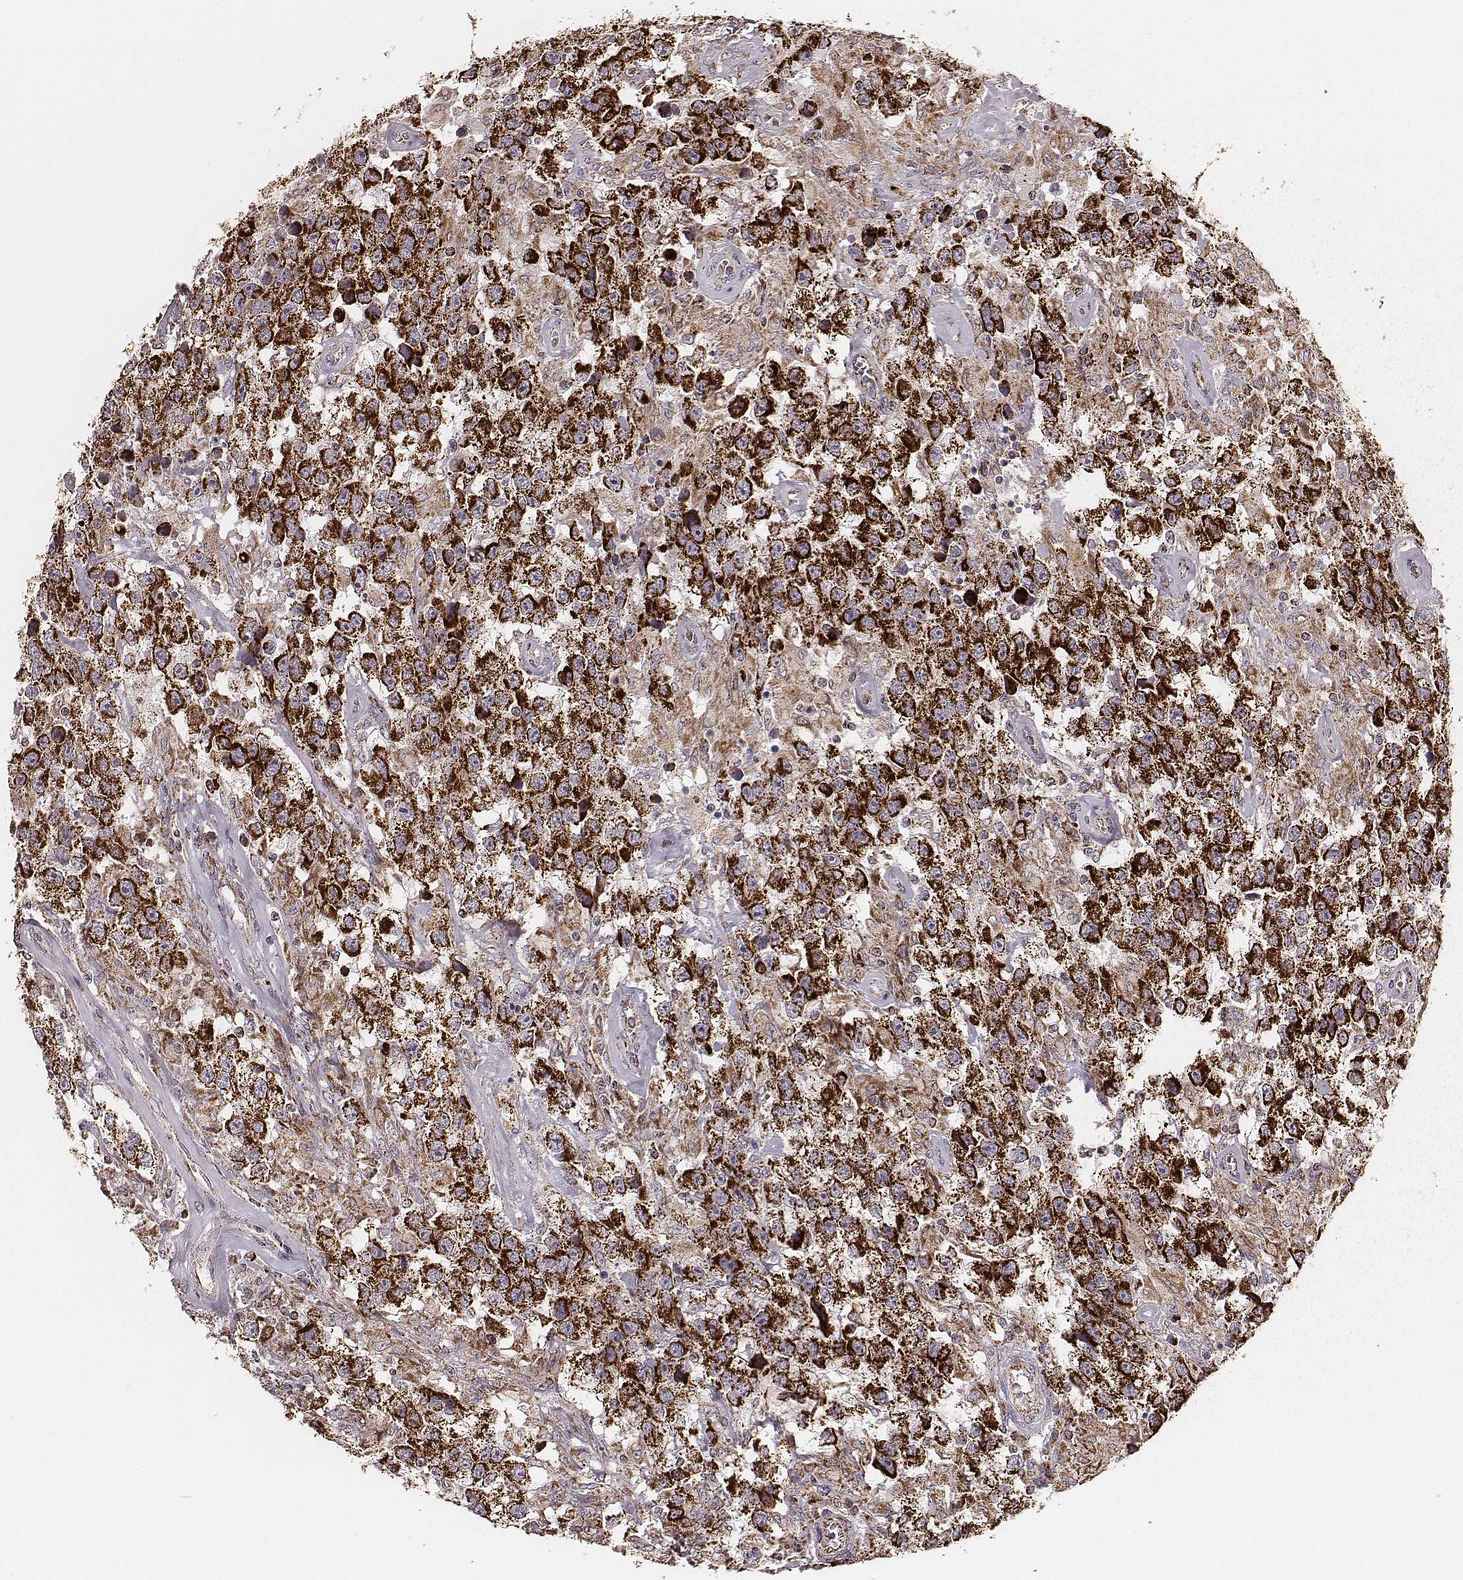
{"staining": {"intensity": "strong", "quantity": ">75%", "location": "cytoplasmic/membranous"}, "tissue": "testis cancer", "cell_type": "Tumor cells", "image_type": "cancer", "snomed": [{"axis": "morphology", "description": "Seminoma, NOS"}, {"axis": "topography", "description": "Testis"}], "caption": "High-power microscopy captured an immunohistochemistry micrograph of testis cancer, revealing strong cytoplasmic/membranous staining in approximately >75% of tumor cells. The protein of interest is stained brown, and the nuclei are stained in blue (DAB (3,3'-diaminobenzidine) IHC with brightfield microscopy, high magnification).", "gene": "TUFM", "patient": {"sex": "male", "age": 43}}